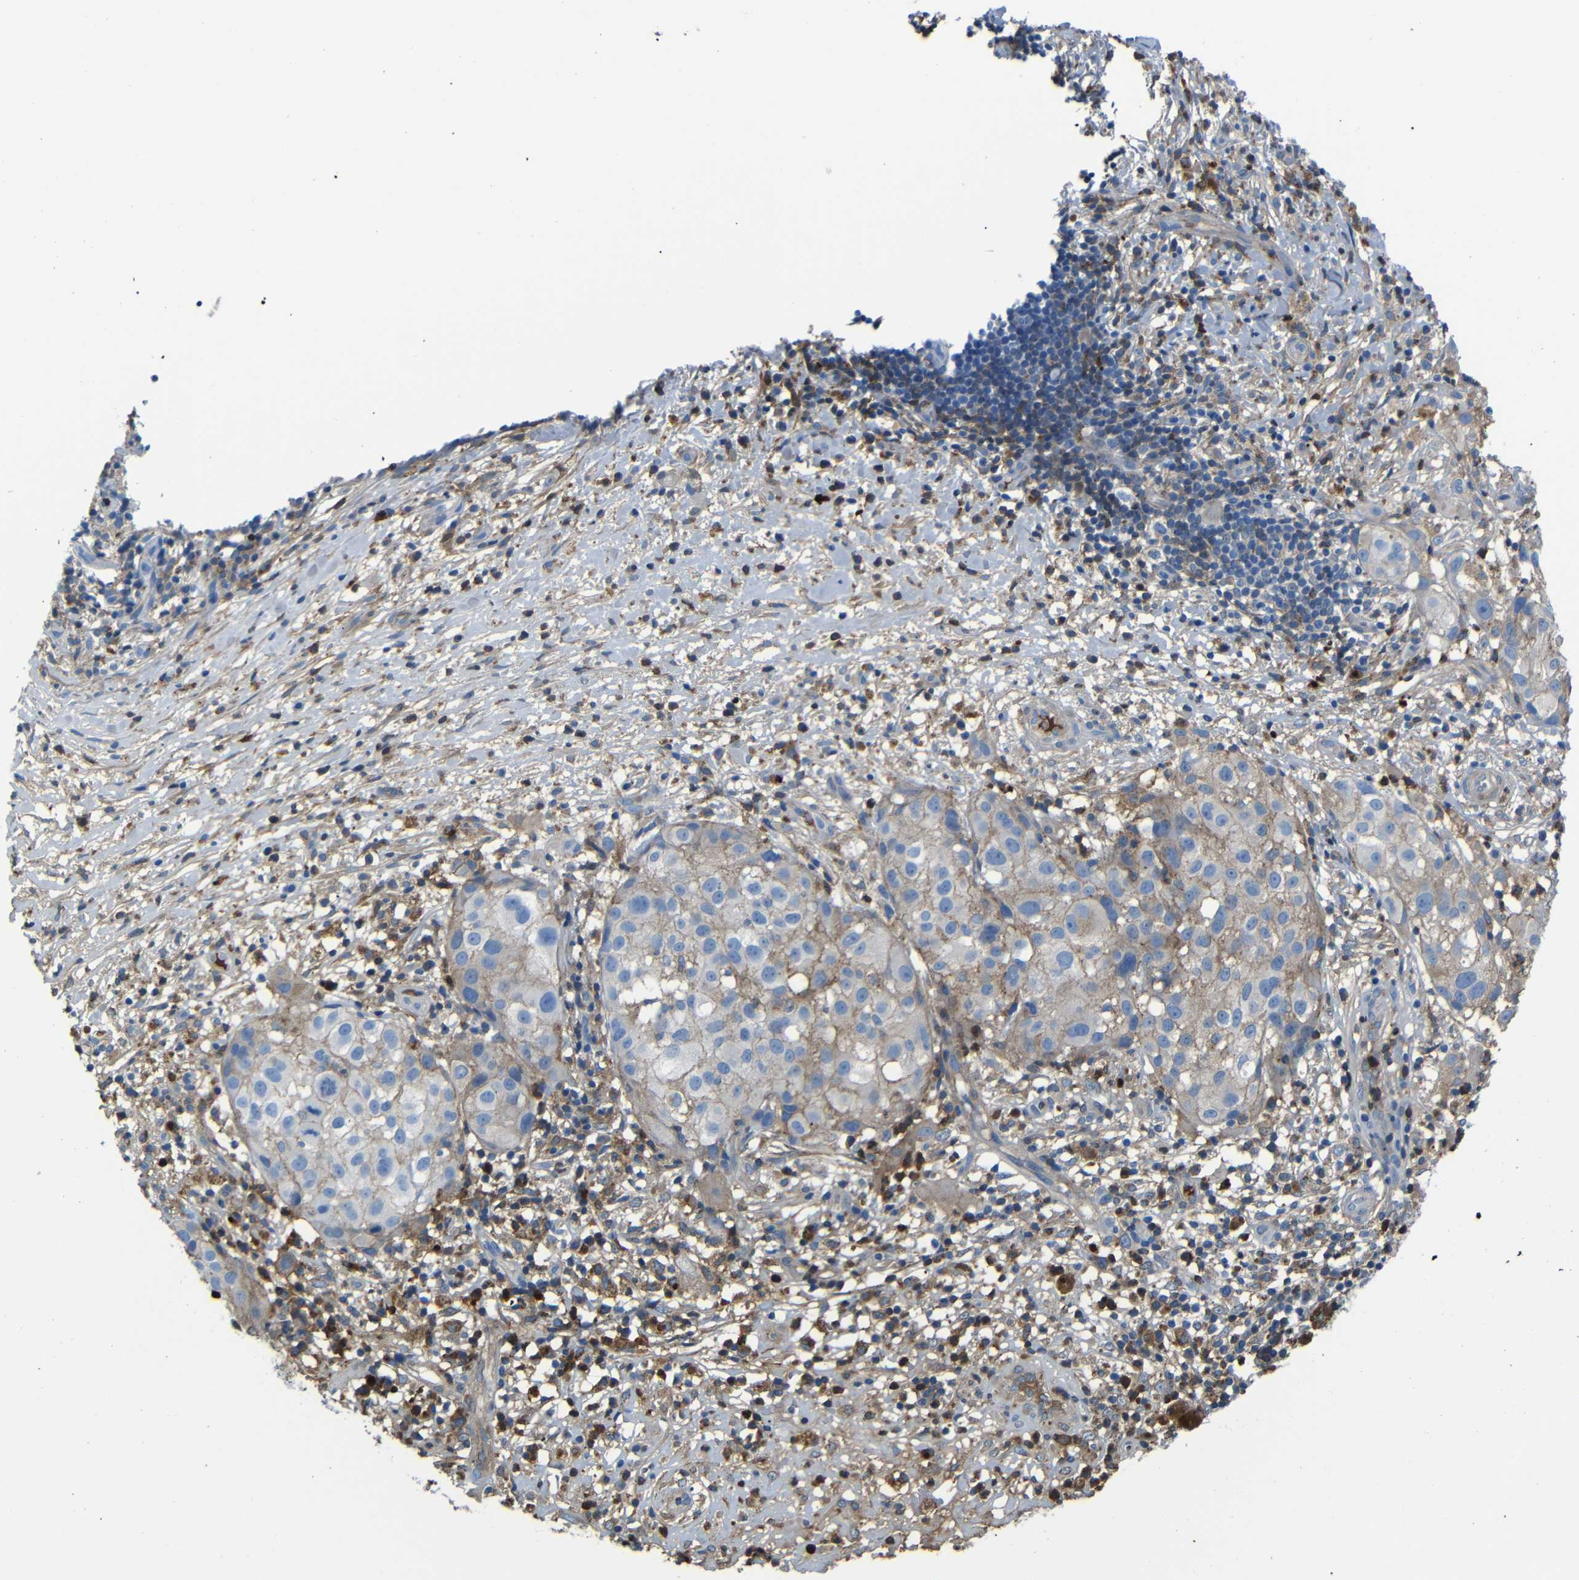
{"staining": {"intensity": "negative", "quantity": "none", "location": "none"}, "tissue": "melanoma", "cell_type": "Tumor cells", "image_type": "cancer", "snomed": [{"axis": "morphology", "description": "Necrosis, NOS"}, {"axis": "morphology", "description": "Malignant melanoma, NOS"}, {"axis": "topography", "description": "Skin"}], "caption": "This image is of melanoma stained with immunohistochemistry to label a protein in brown with the nuclei are counter-stained blue. There is no positivity in tumor cells.", "gene": "SERPINA1", "patient": {"sex": "female", "age": 87}}